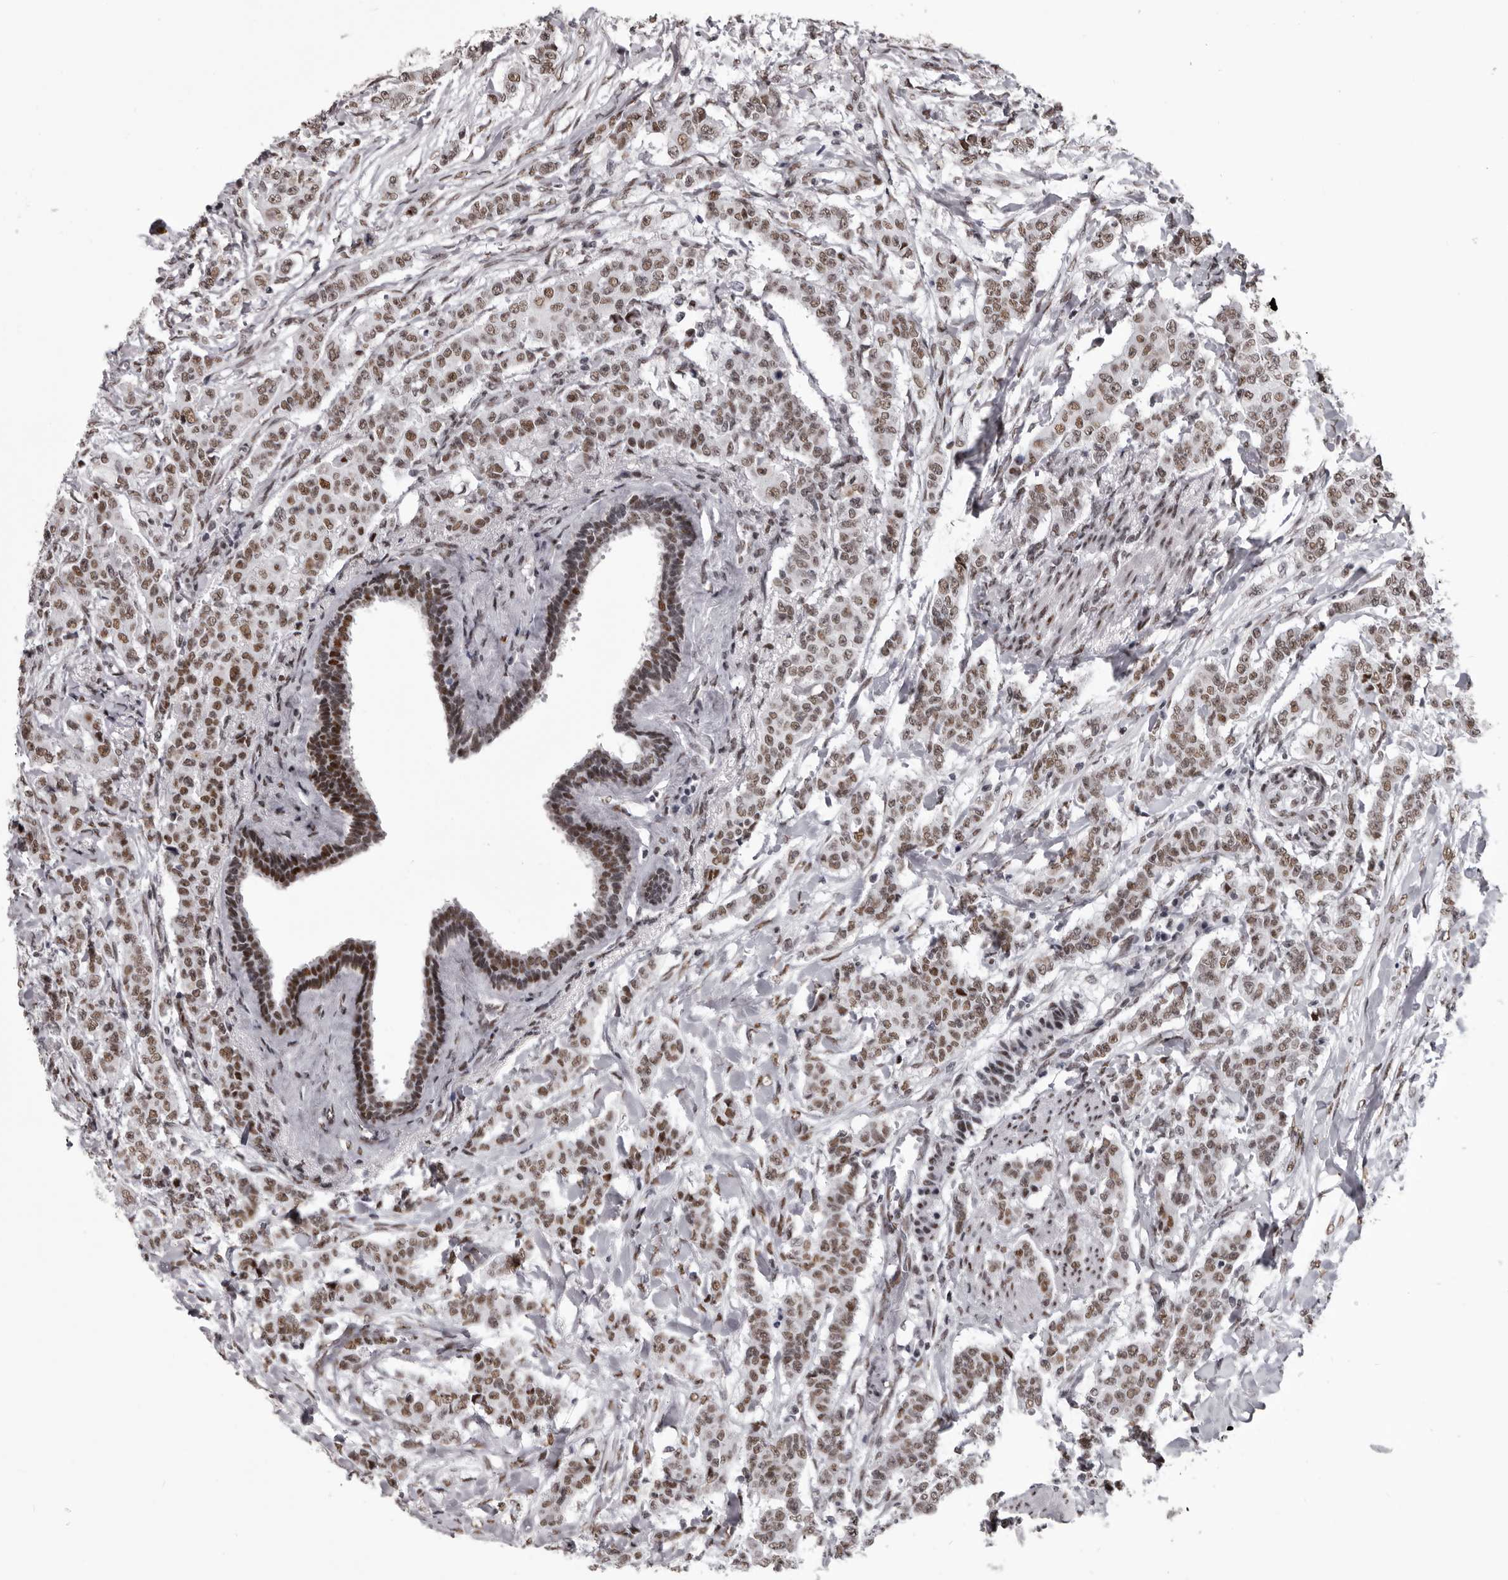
{"staining": {"intensity": "moderate", "quantity": ">75%", "location": "nuclear"}, "tissue": "breast cancer", "cell_type": "Tumor cells", "image_type": "cancer", "snomed": [{"axis": "morphology", "description": "Duct carcinoma"}, {"axis": "topography", "description": "Breast"}], "caption": "Tumor cells demonstrate moderate nuclear positivity in approximately >75% of cells in intraductal carcinoma (breast).", "gene": "NUMA1", "patient": {"sex": "female", "age": 40}}